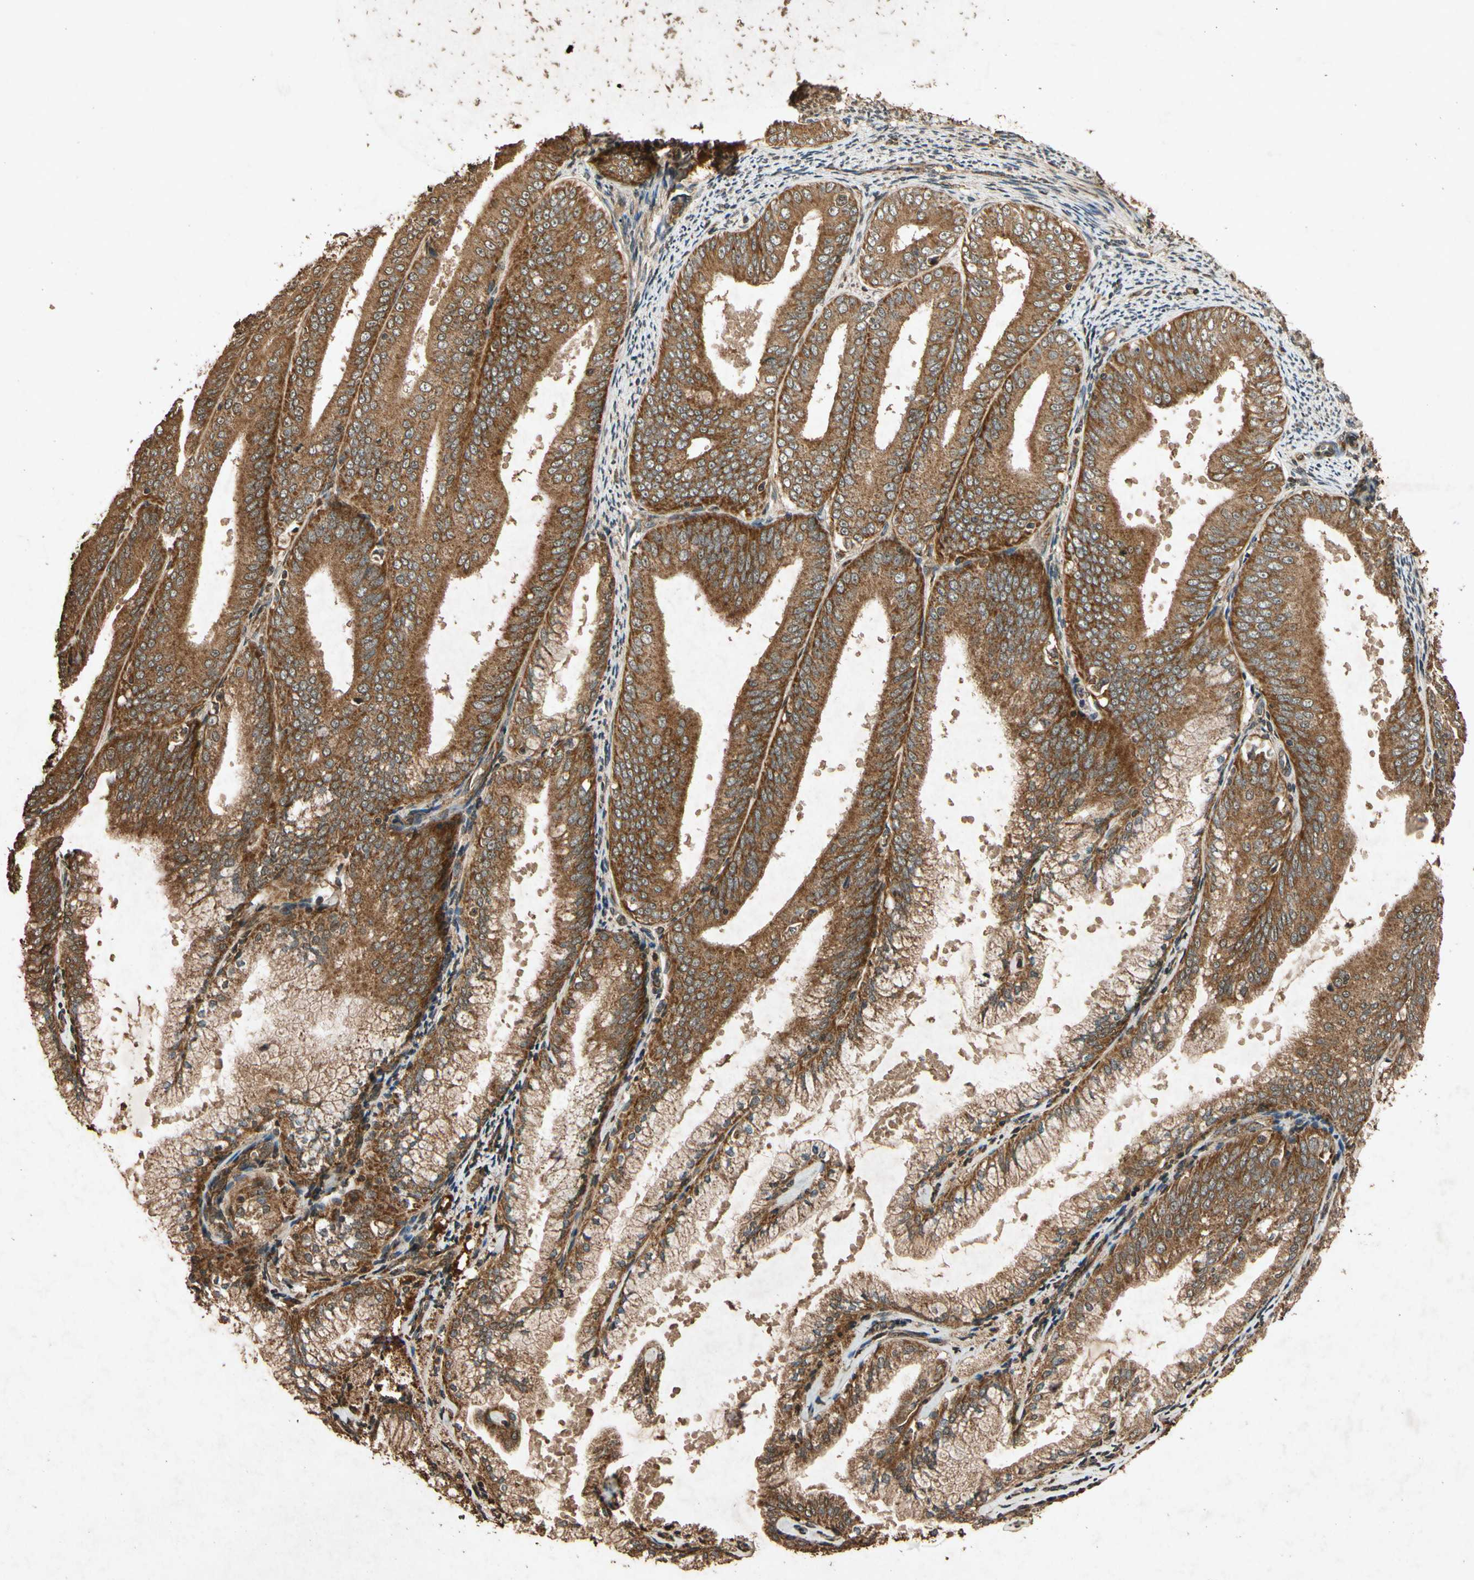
{"staining": {"intensity": "strong", "quantity": ">75%", "location": "cytoplasmic/membranous"}, "tissue": "endometrial cancer", "cell_type": "Tumor cells", "image_type": "cancer", "snomed": [{"axis": "morphology", "description": "Adenocarcinoma, NOS"}, {"axis": "topography", "description": "Endometrium"}], "caption": "Protein staining by immunohistochemistry (IHC) reveals strong cytoplasmic/membranous expression in approximately >75% of tumor cells in endometrial cancer. The staining was performed using DAB, with brown indicating positive protein expression. Nuclei are stained blue with hematoxylin.", "gene": "TXN2", "patient": {"sex": "female", "age": 63}}